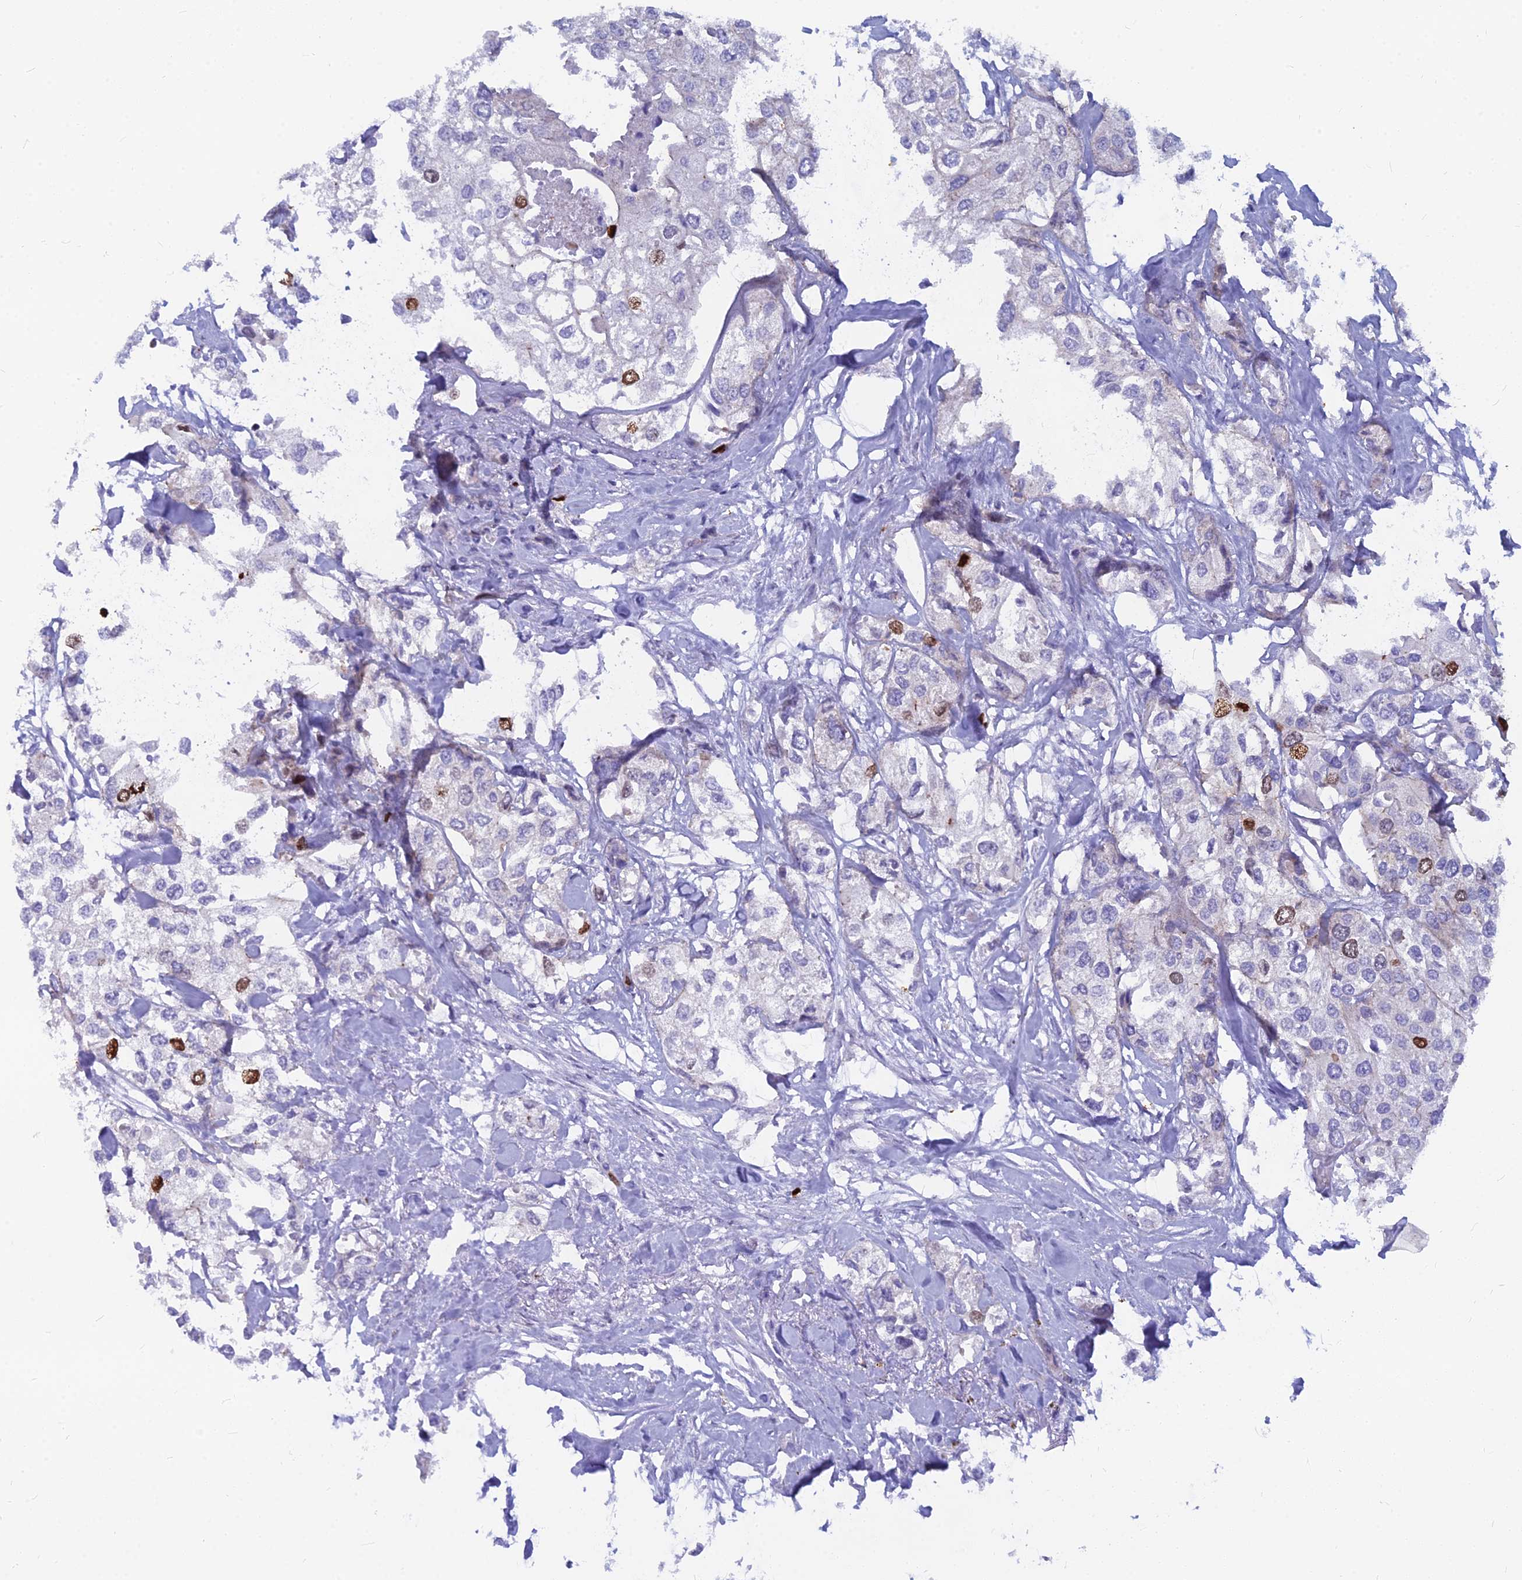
{"staining": {"intensity": "moderate", "quantity": "<25%", "location": "nuclear"}, "tissue": "urothelial cancer", "cell_type": "Tumor cells", "image_type": "cancer", "snomed": [{"axis": "morphology", "description": "Urothelial carcinoma, High grade"}, {"axis": "topography", "description": "Urinary bladder"}], "caption": "A histopathology image of human urothelial cancer stained for a protein displays moderate nuclear brown staining in tumor cells.", "gene": "NUSAP1", "patient": {"sex": "male", "age": 64}}